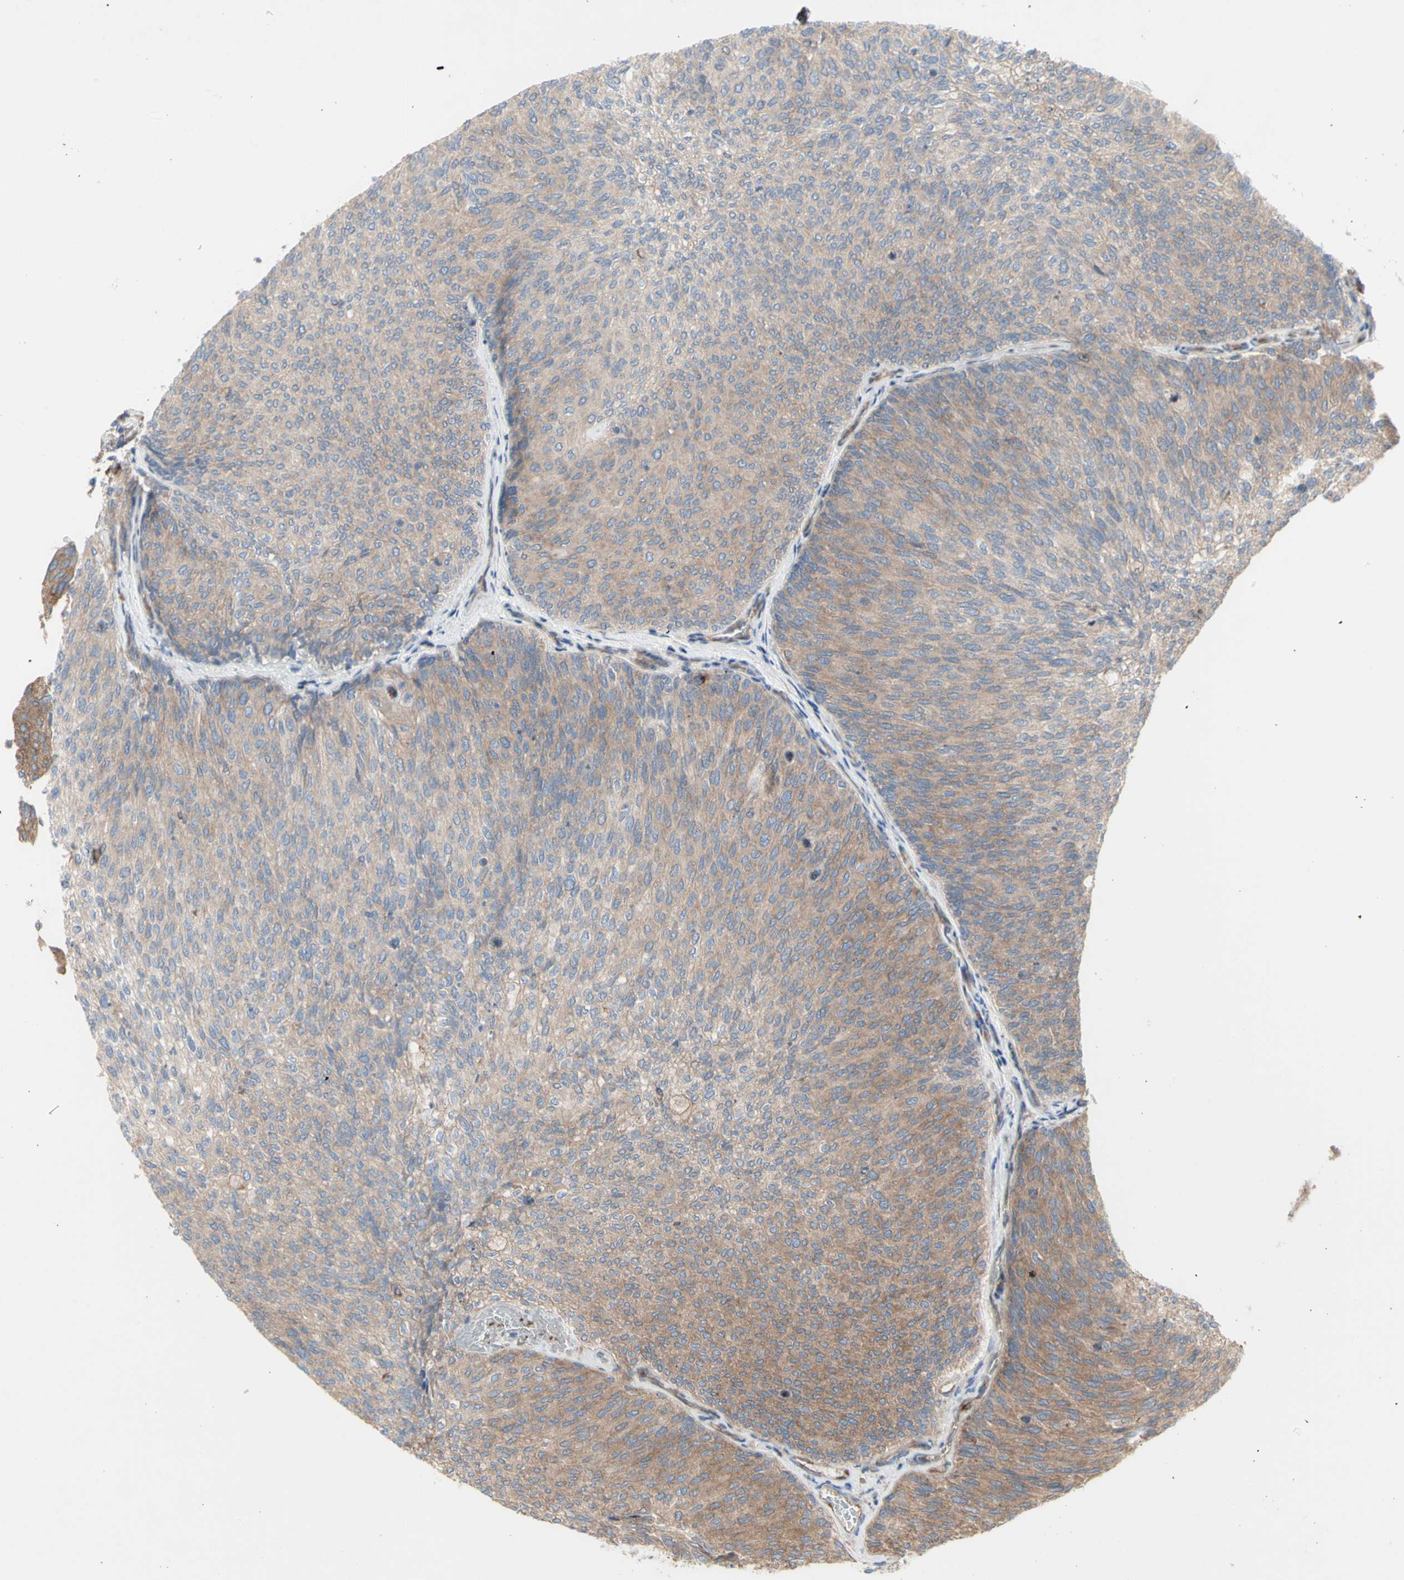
{"staining": {"intensity": "weak", "quantity": ">75%", "location": "cytoplasmic/membranous"}, "tissue": "urothelial cancer", "cell_type": "Tumor cells", "image_type": "cancer", "snomed": [{"axis": "morphology", "description": "Urothelial carcinoma, Low grade"}, {"axis": "topography", "description": "Urinary bladder"}], "caption": "Immunohistochemical staining of urothelial carcinoma (low-grade) displays low levels of weak cytoplasmic/membranous staining in about >75% of tumor cells.", "gene": "KLC1", "patient": {"sex": "female", "age": 79}}